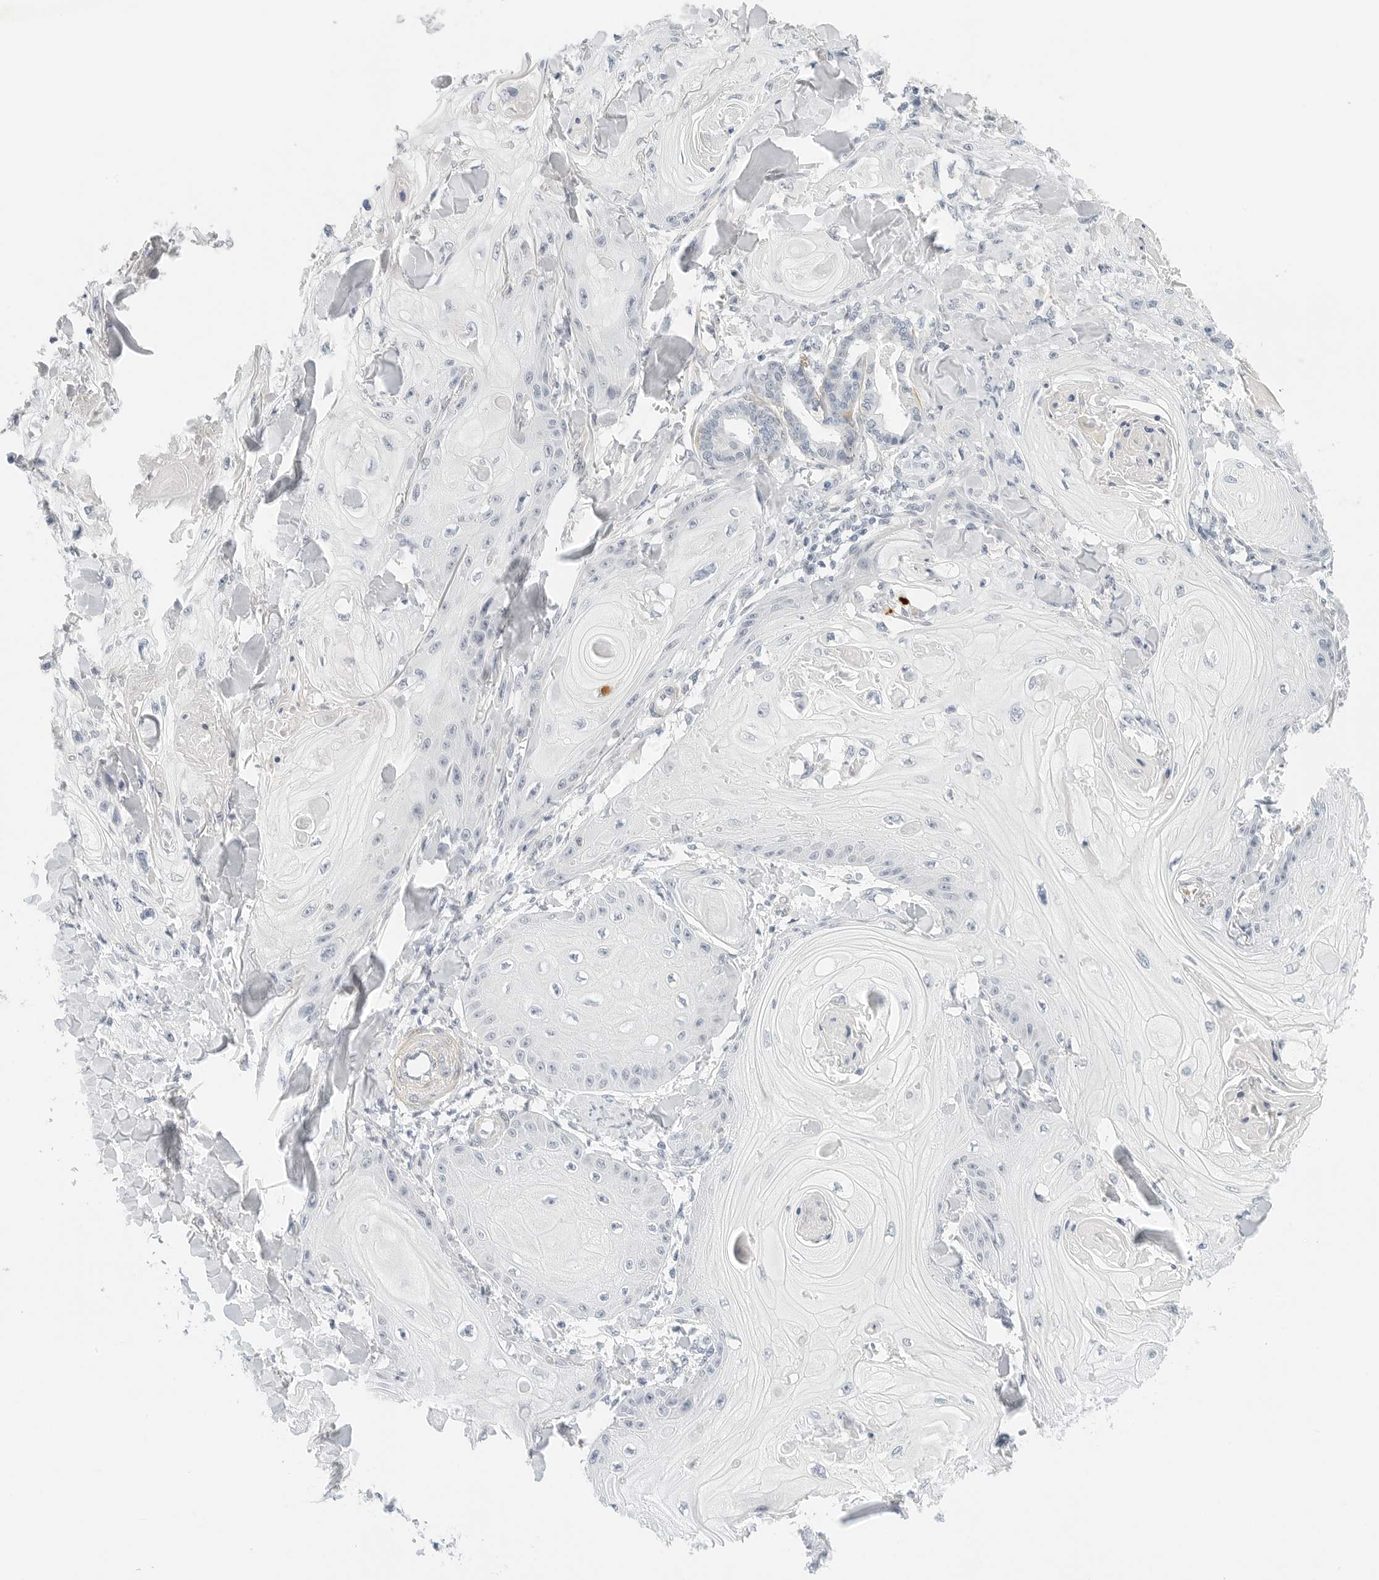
{"staining": {"intensity": "negative", "quantity": "none", "location": "none"}, "tissue": "skin cancer", "cell_type": "Tumor cells", "image_type": "cancer", "snomed": [{"axis": "morphology", "description": "Squamous cell carcinoma, NOS"}, {"axis": "topography", "description": "Skin"}], "caption": "There is no significant expression in tumor cells of skin cancer.", "gene": "PKDCC", "patient": {"sex": "male", "age": 74}}